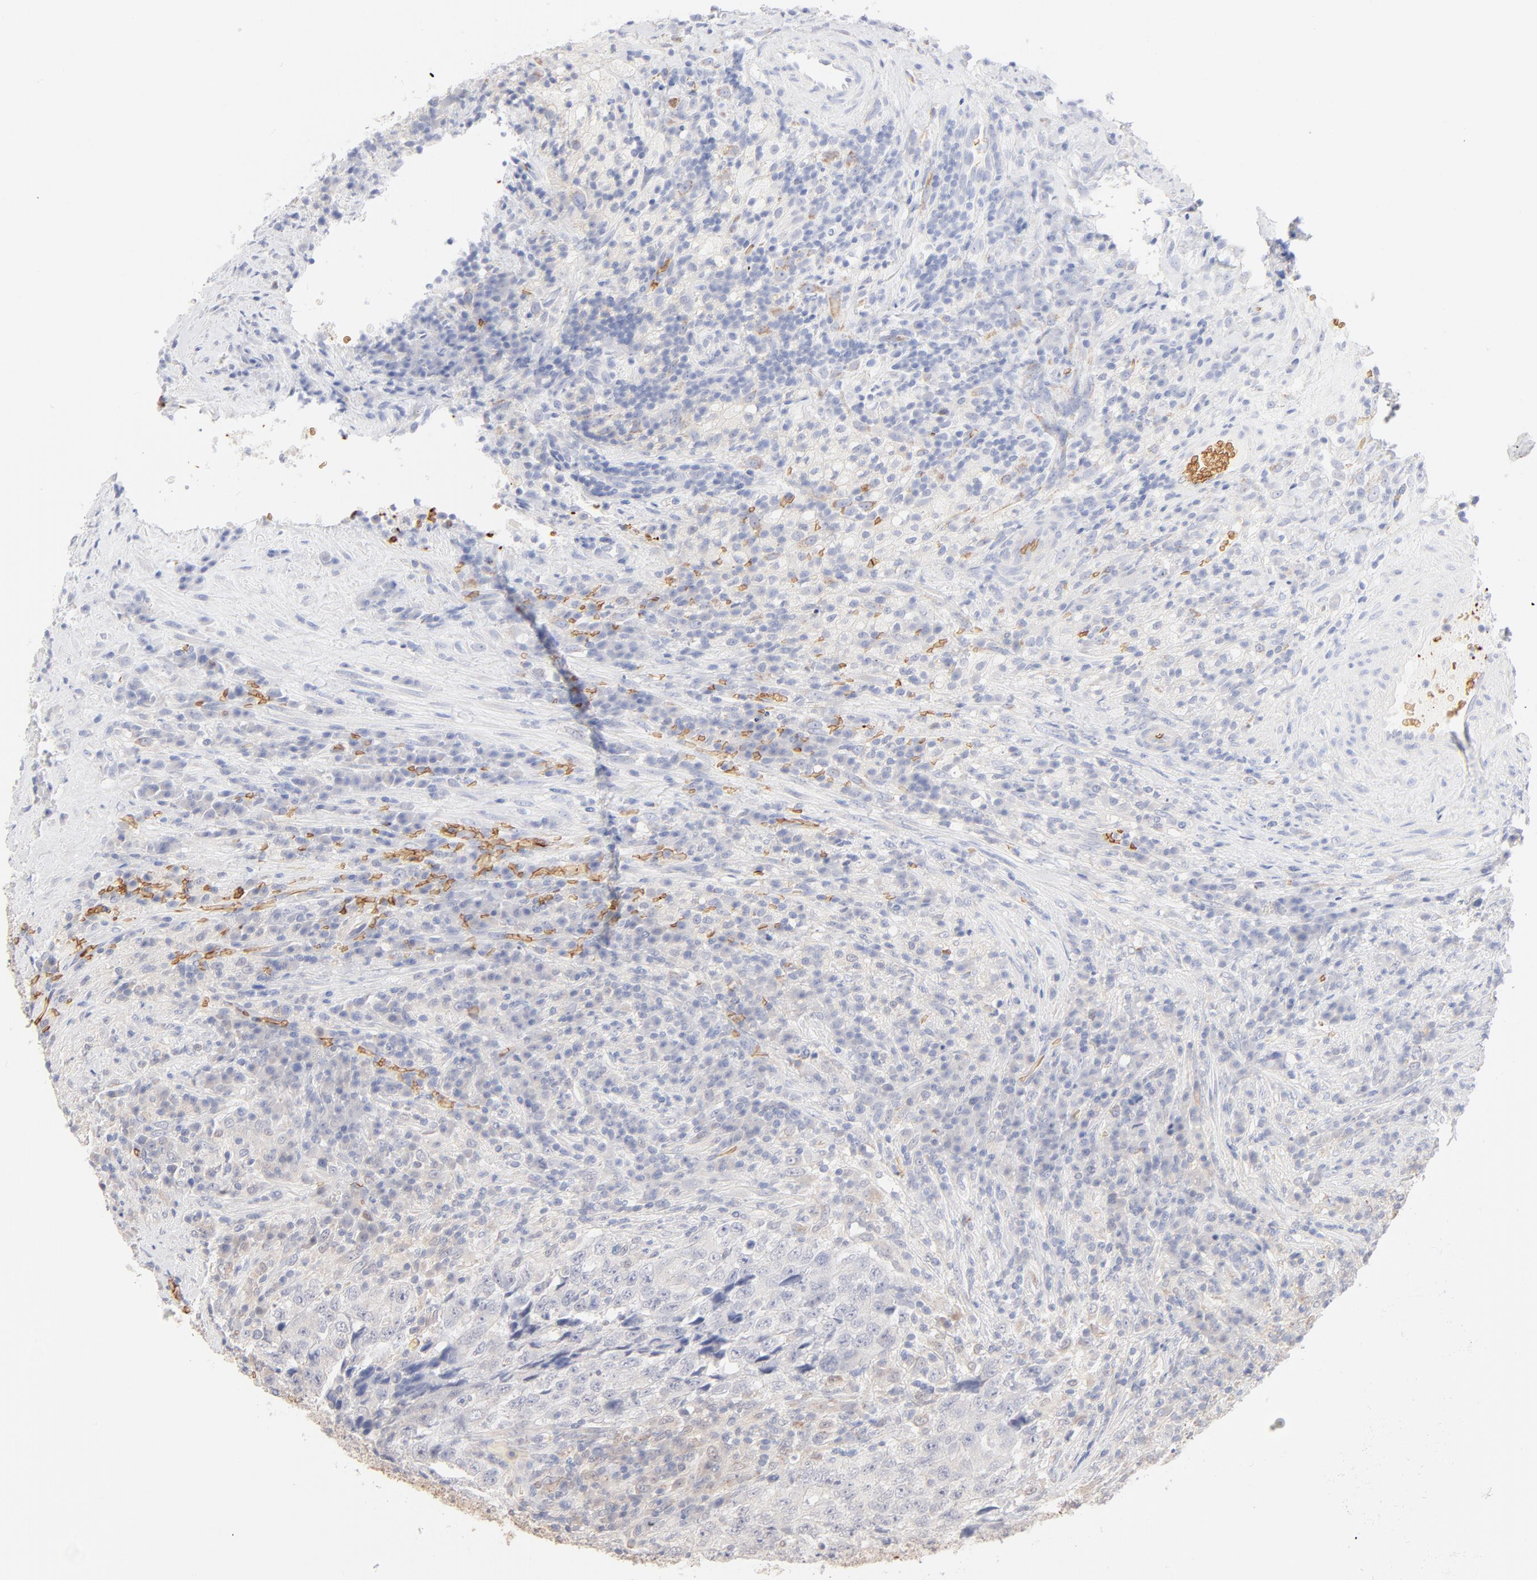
{"staining": {"intensity": "negative", "quantity": "none", "location": "none"}, "tissue": "testis cancer", "cell_type": "Tumor cells", "image_type": "cancer", "snomed": [{"axis": "morphology", "description": "Necrosis, NOS"}, {"axis": "morphology", "description": "Carcinoma, Embryonal, NOS"}, {"axis": "topography", "description": "Testis"}], "caption": "Image shows no significant protein staining in tumor cells of testis cancer.", "gene": "SPTB", "patient": {"sex": "male", "age": 19}}